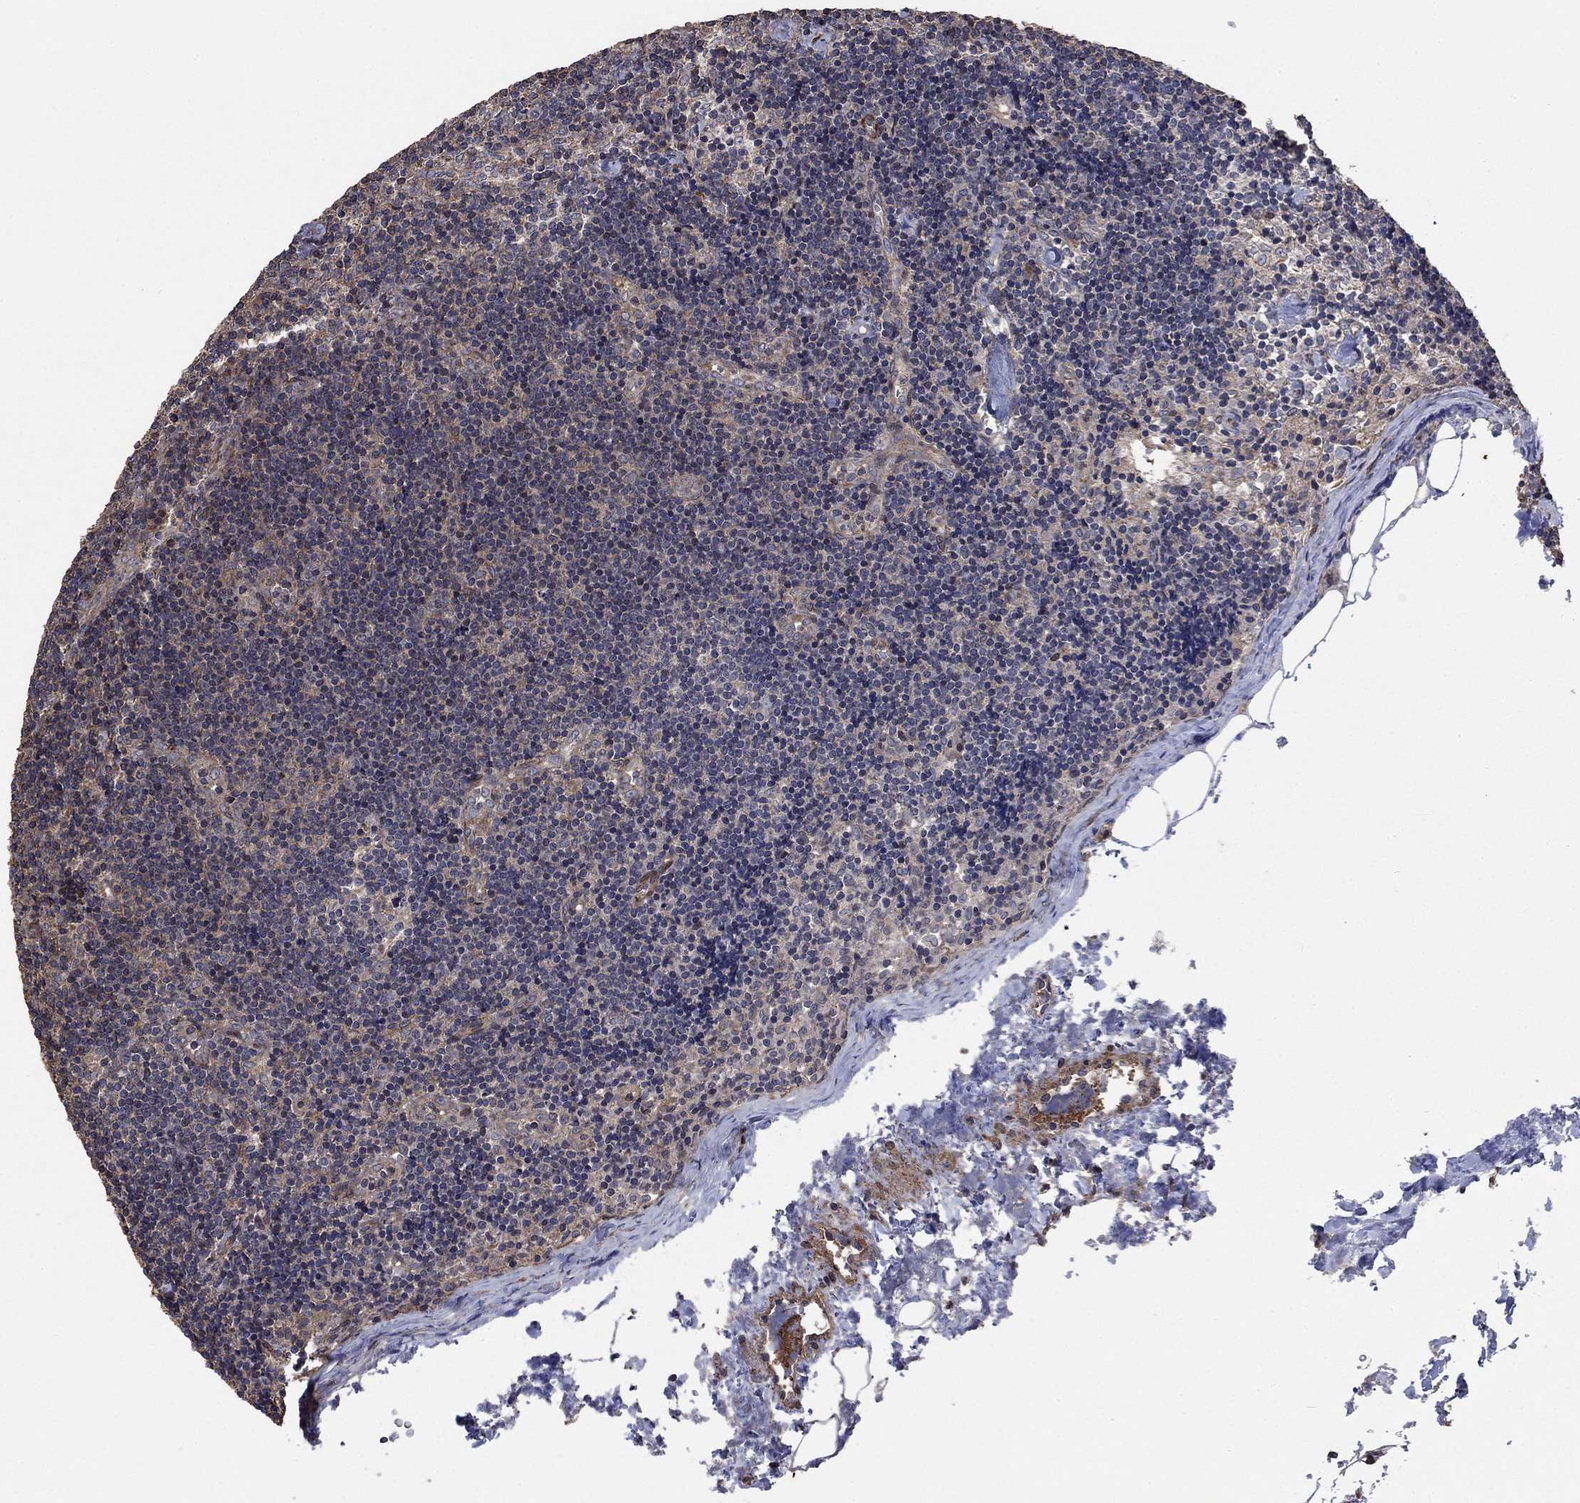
{"staining": {"intensity": "negative", "quantity": "none", "location": "none"}, "tissue": "lymph node", "cell_type": "Germinal center cells", "image_type": "normal", "snomed": [{"axis": "morphology", "description": "Normal tissue, NOS"}, {"axis": "topography", "description": "Lymph node"}], "caption": "Immunohistochemistry photomicrograph of benign lymph node: human lymph node stained with DAB reveals no significant protein expression in germinal center cells. (DAB immunohistochemistry with hematoxylin counter stain).", "gene": "PDE3A", "patient": {"sex": "female", "age": 51}}